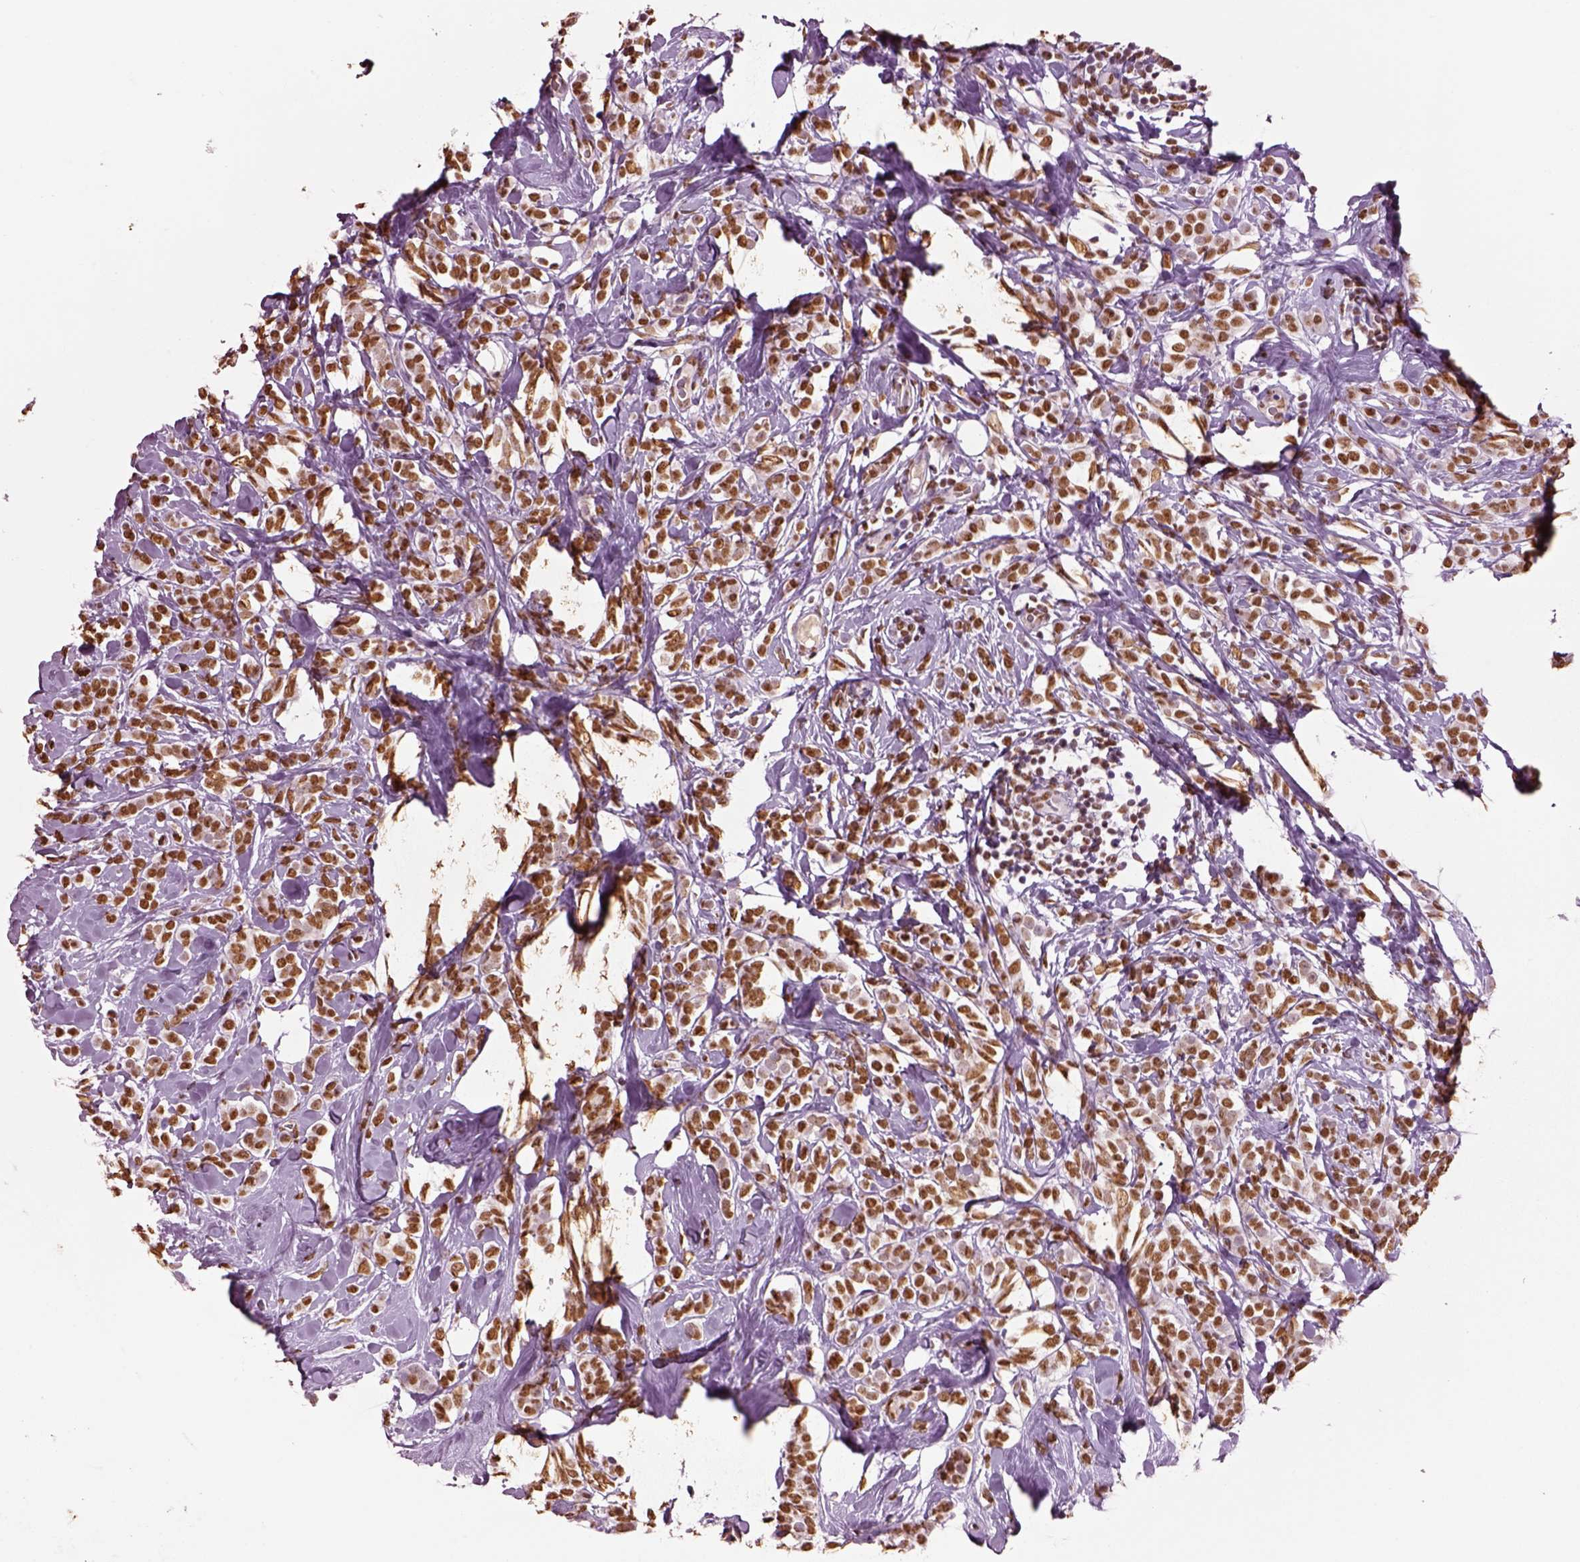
{"staining": {"intensity": "moderate", "quantity": ">75%", "location": "nuclear"}, "tissue": "breast cancer", "cell_type": "Tumor cells", "image_type": "cancer", "snomed": [{"axis": "morphology", "description": "Lobular carcinoma"}, {"axis": "topography", "description": "Breast"}], "caption": "An IHC image of tumor tissue is shown. Protein staining in brown labels moderate nuclear positivity in lobular carcinoma (breast) within tumor cells.", "gene": "DDX3X", "patient": {"sex": "female", "age": 49}}